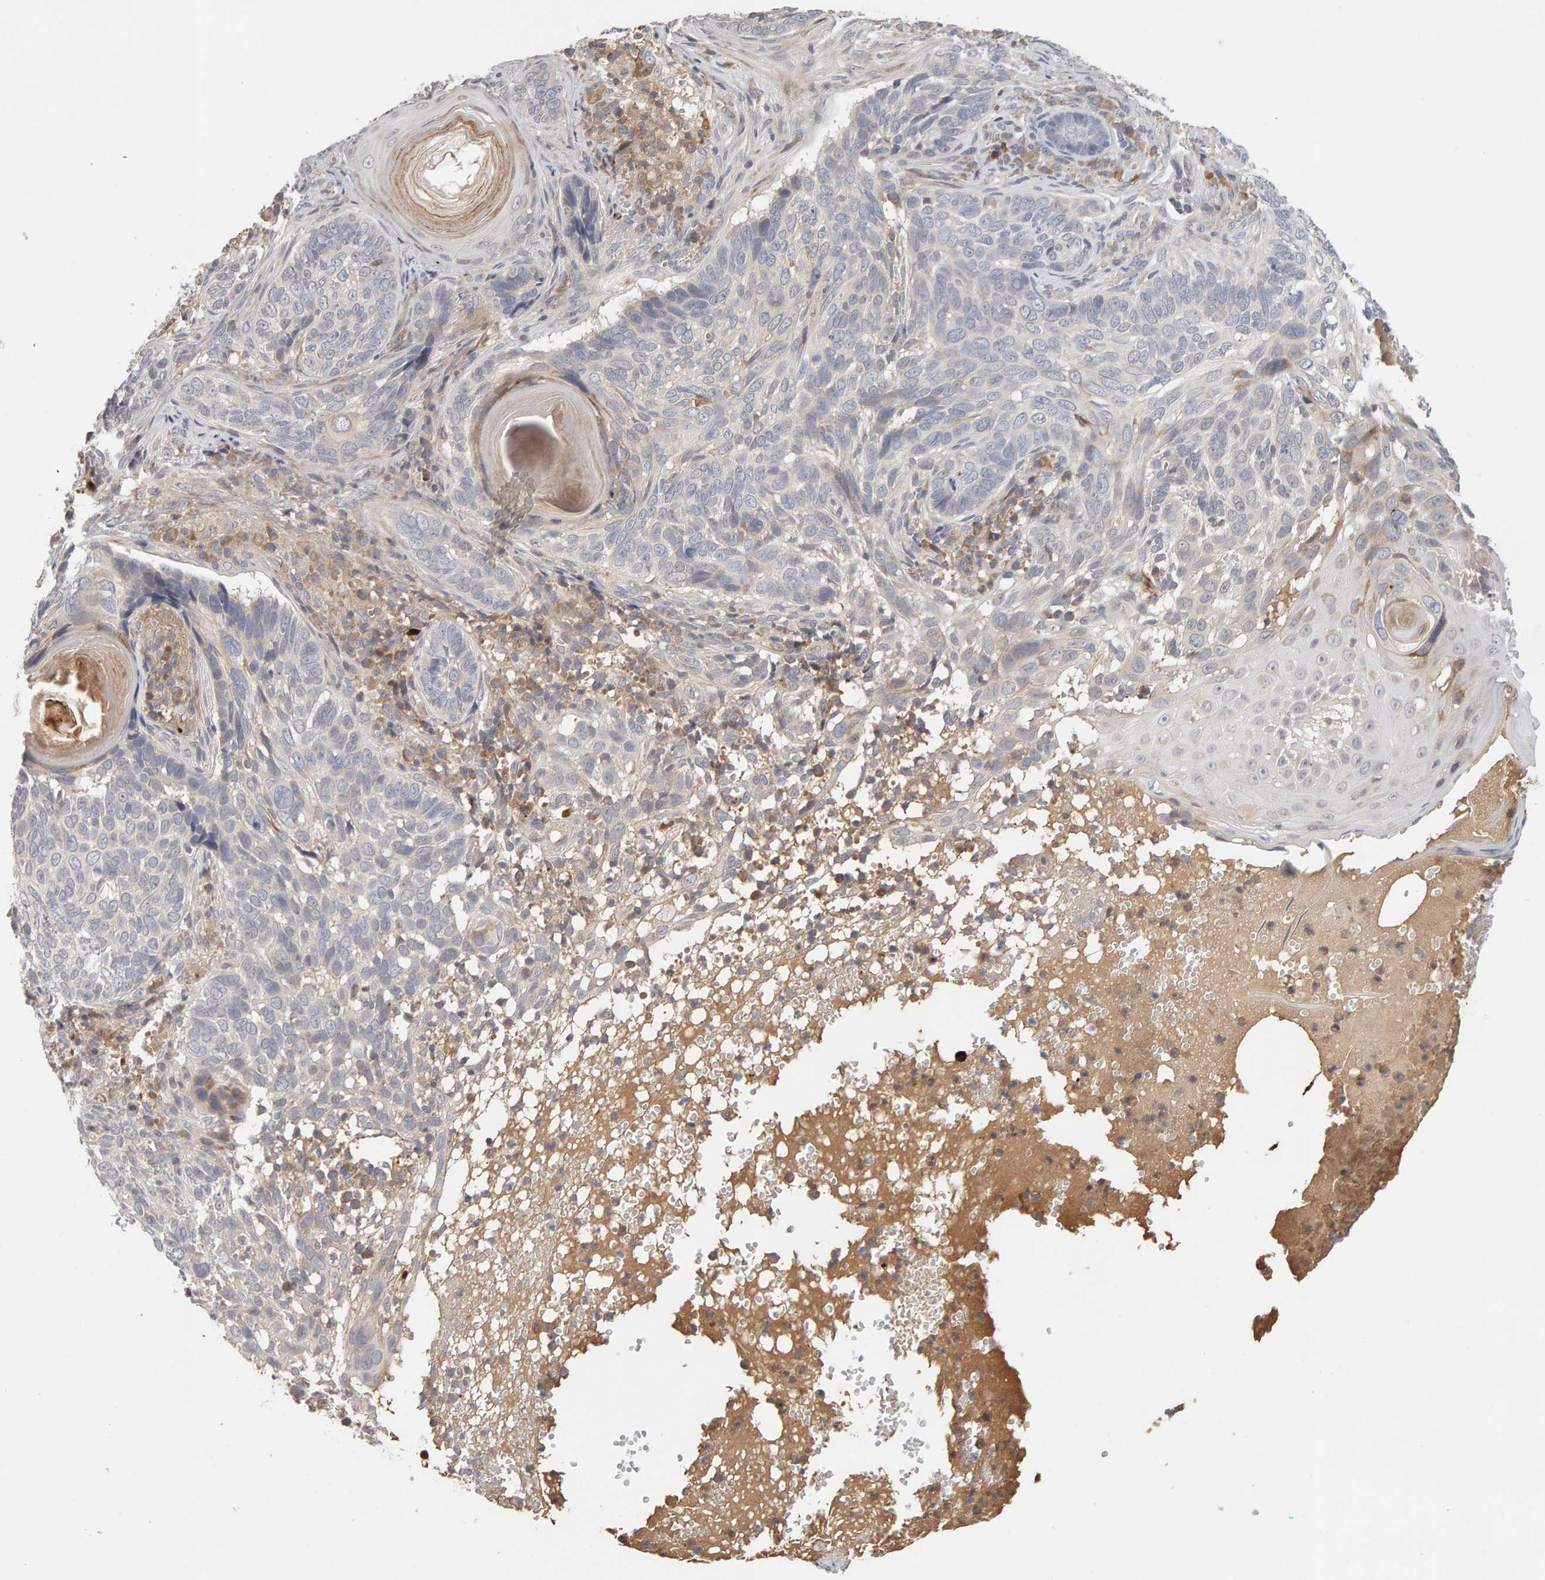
{"staining": {"intensity": "negative", "quantity": "none", "location": "none"}, "tissue": "skin cancer", "cell_type": "Tumor cells", "image_type": "cancer", "snomed": [{"axis": "morphology", "description": "Basal cell carcinoma"}, {"axis": "topography", "description": "Skin"}], "caption": "Immunohistochemical staining of human skin basal cell carcinoma demonstrates no significant staining in tumor cells. Brightfield microscopy of immunohistochemistry (IHC) stained with DAB (brown) and hematoxylin (blue), captured at high magnification.", "gene": "NUDCD1", "patient": {"sex": "female", "age": 89}}